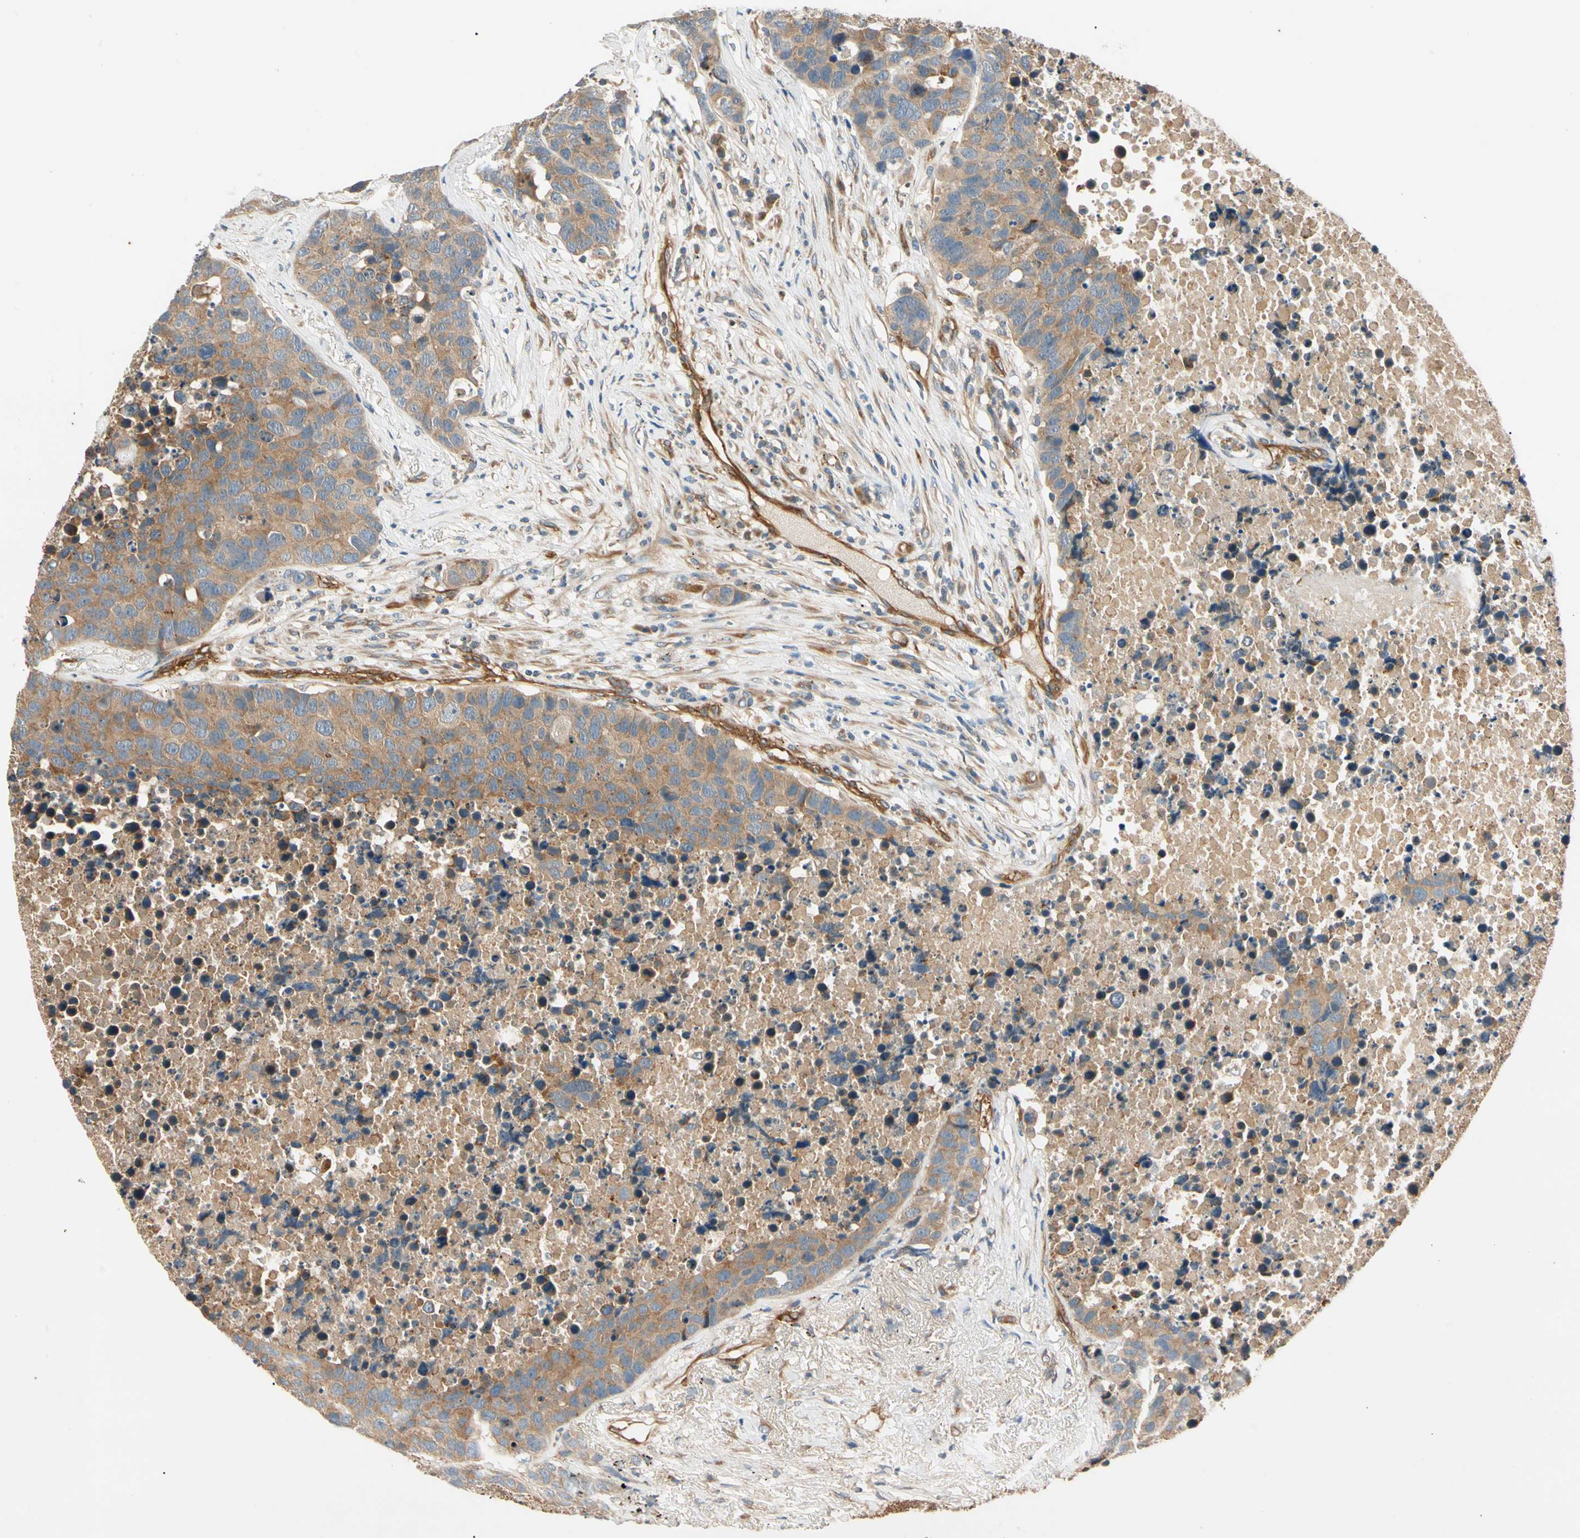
{"staining": {"intensity": "moderate", "quantity": ">75%", "location": "cytoplasmic/membranous"}, "tissue": "carcinoid", "cell_type": "Tumor cells", "image_type": "cancer", "snomed": [{"axis": "morphology", "description": "Carcinoid, malignant, NOS"}, {"axis": "topography", "description": "Lung"}], "caption": "Moderate cytoplasmic/membranous protein expression is seen in about >75% of tumor cells in carcinoid (malignant). (DAB = brown stain, brightfield microscopy at high magnification).", "gene": "ROCK2", "patient": {"sex": "male", "age": 60}}